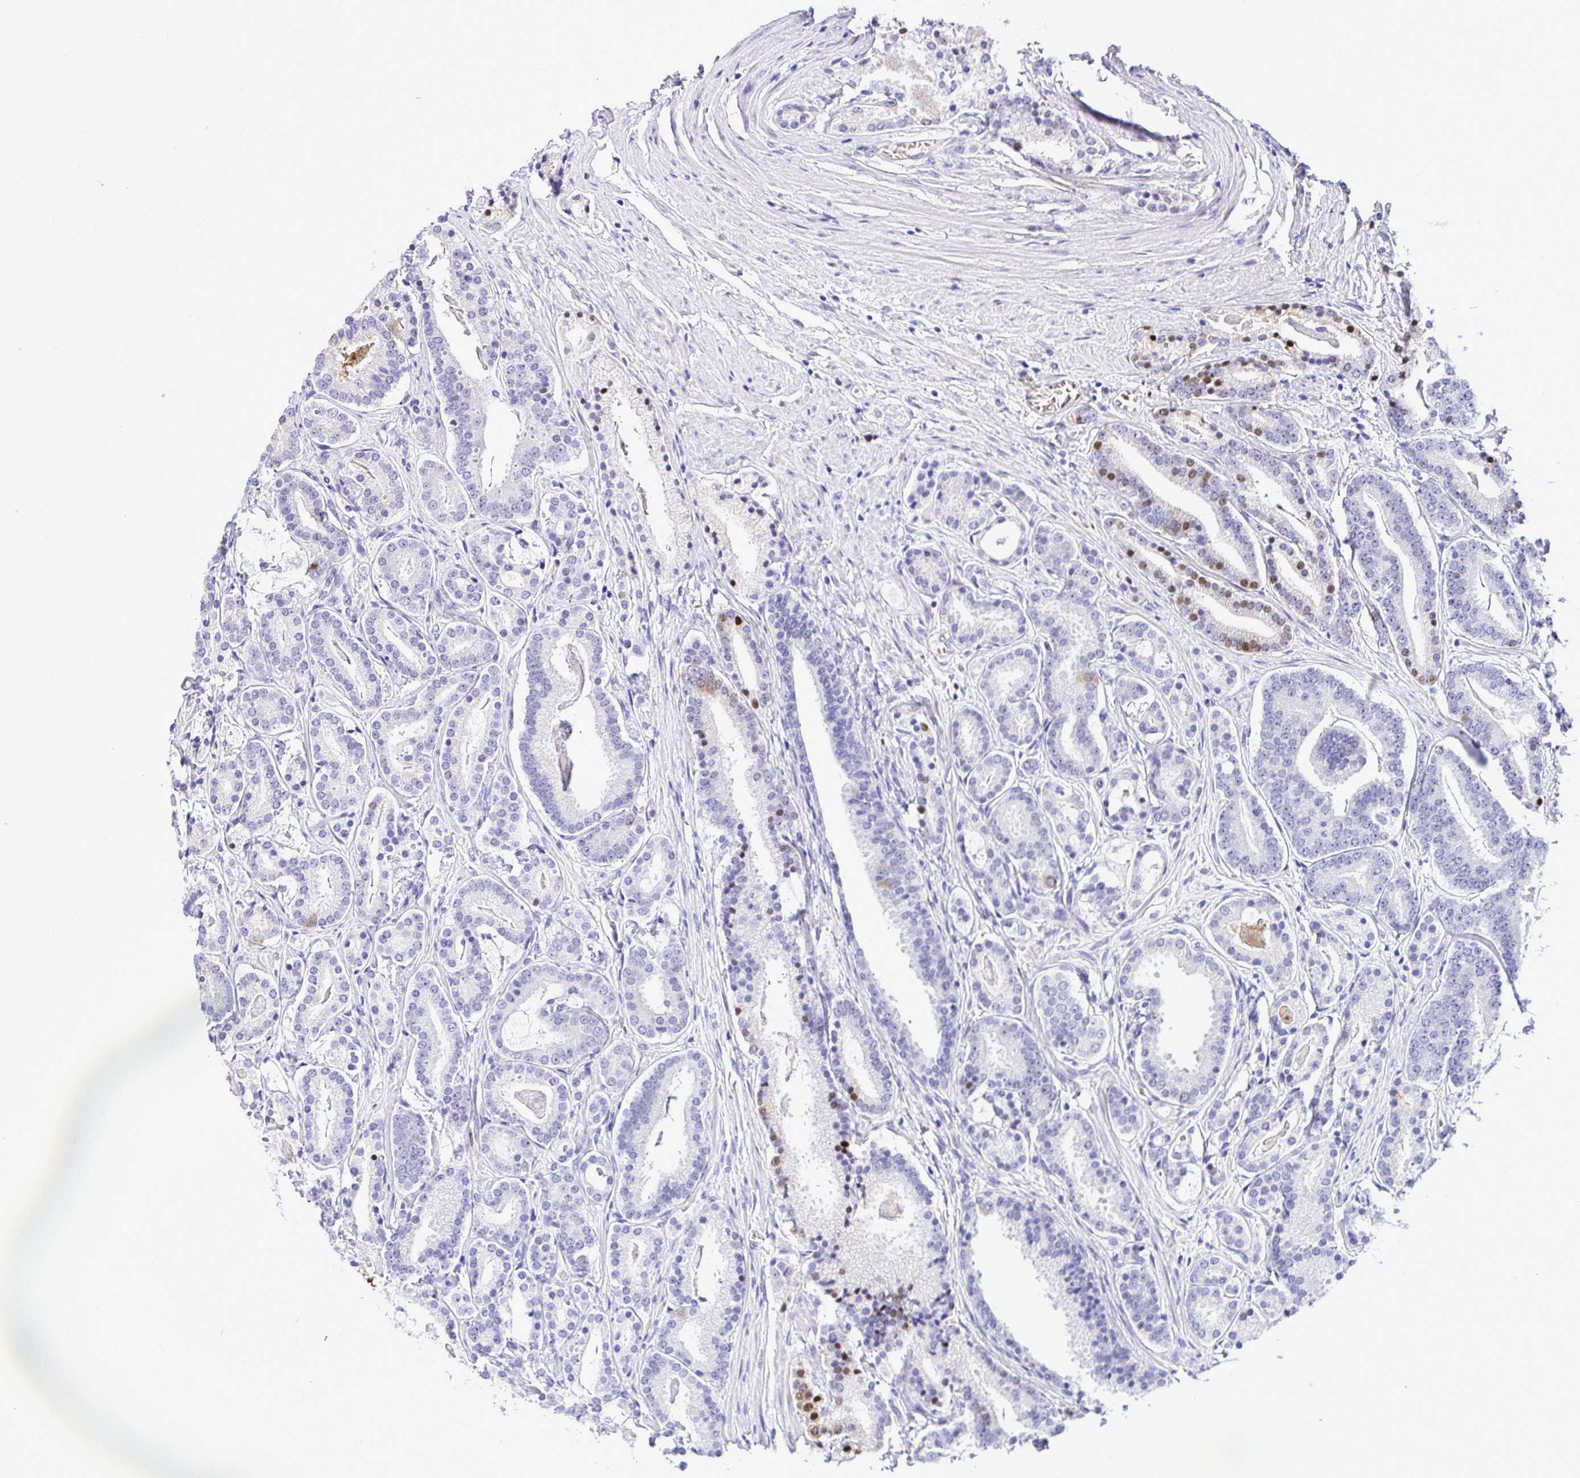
{"staining": {"intensity": "moderate", "quantity": "<25%", "location": "nuclear"}, "tissue": "prostate cancer", "cell_type": "Tumor cells", "image_type": "cancer", "snomed": [{"axis": "morphology", "description": "Adenocarcinoma, High grade"}, {"axis": "topography", "description": "Prostate"}], "caption": "Moderate nuclear expression for a protein is seen in about <25% of tumor cells of prostate cancer using IHC.", "gene": "CDC20", "patient": {"sex": "male", "age": 63}}